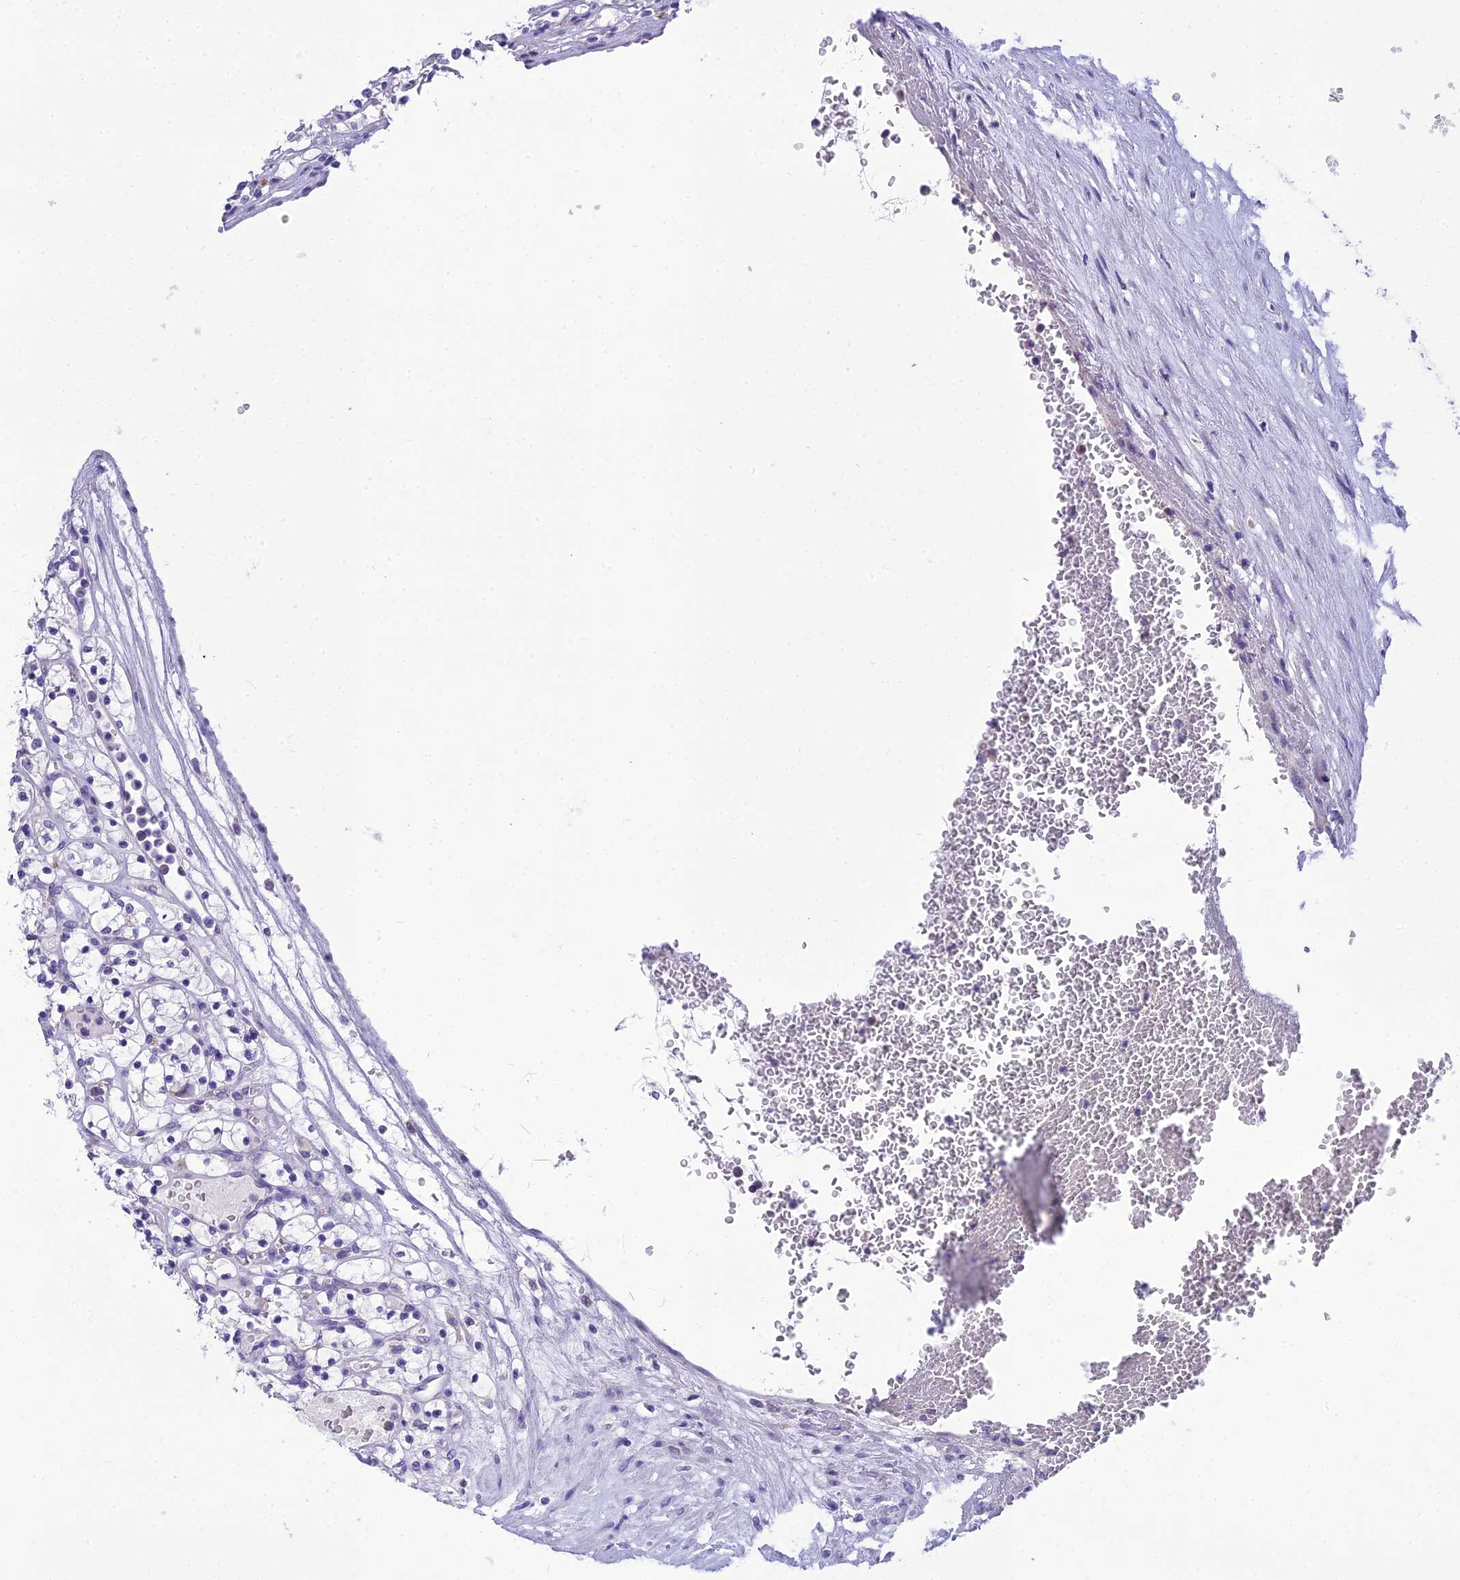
{"staining": {"intensity": "negative", "quantity": "none", "location": "none"}, "tissue": "renal cancer", "cell_type": "Tumor cells", "image_type": "cancer", "snomed": [{"axis": "morphology", "description": "Adenocarcinoma, NOS"}, {"axis": "topography", "description": "Kidney"}], "caption": "This is an IHC histopathology image of human renal adenocarcinoma. There is no expression in tumor cells.", "gene": "MIIP", "patient": {"sex": "female", "age": 69}}